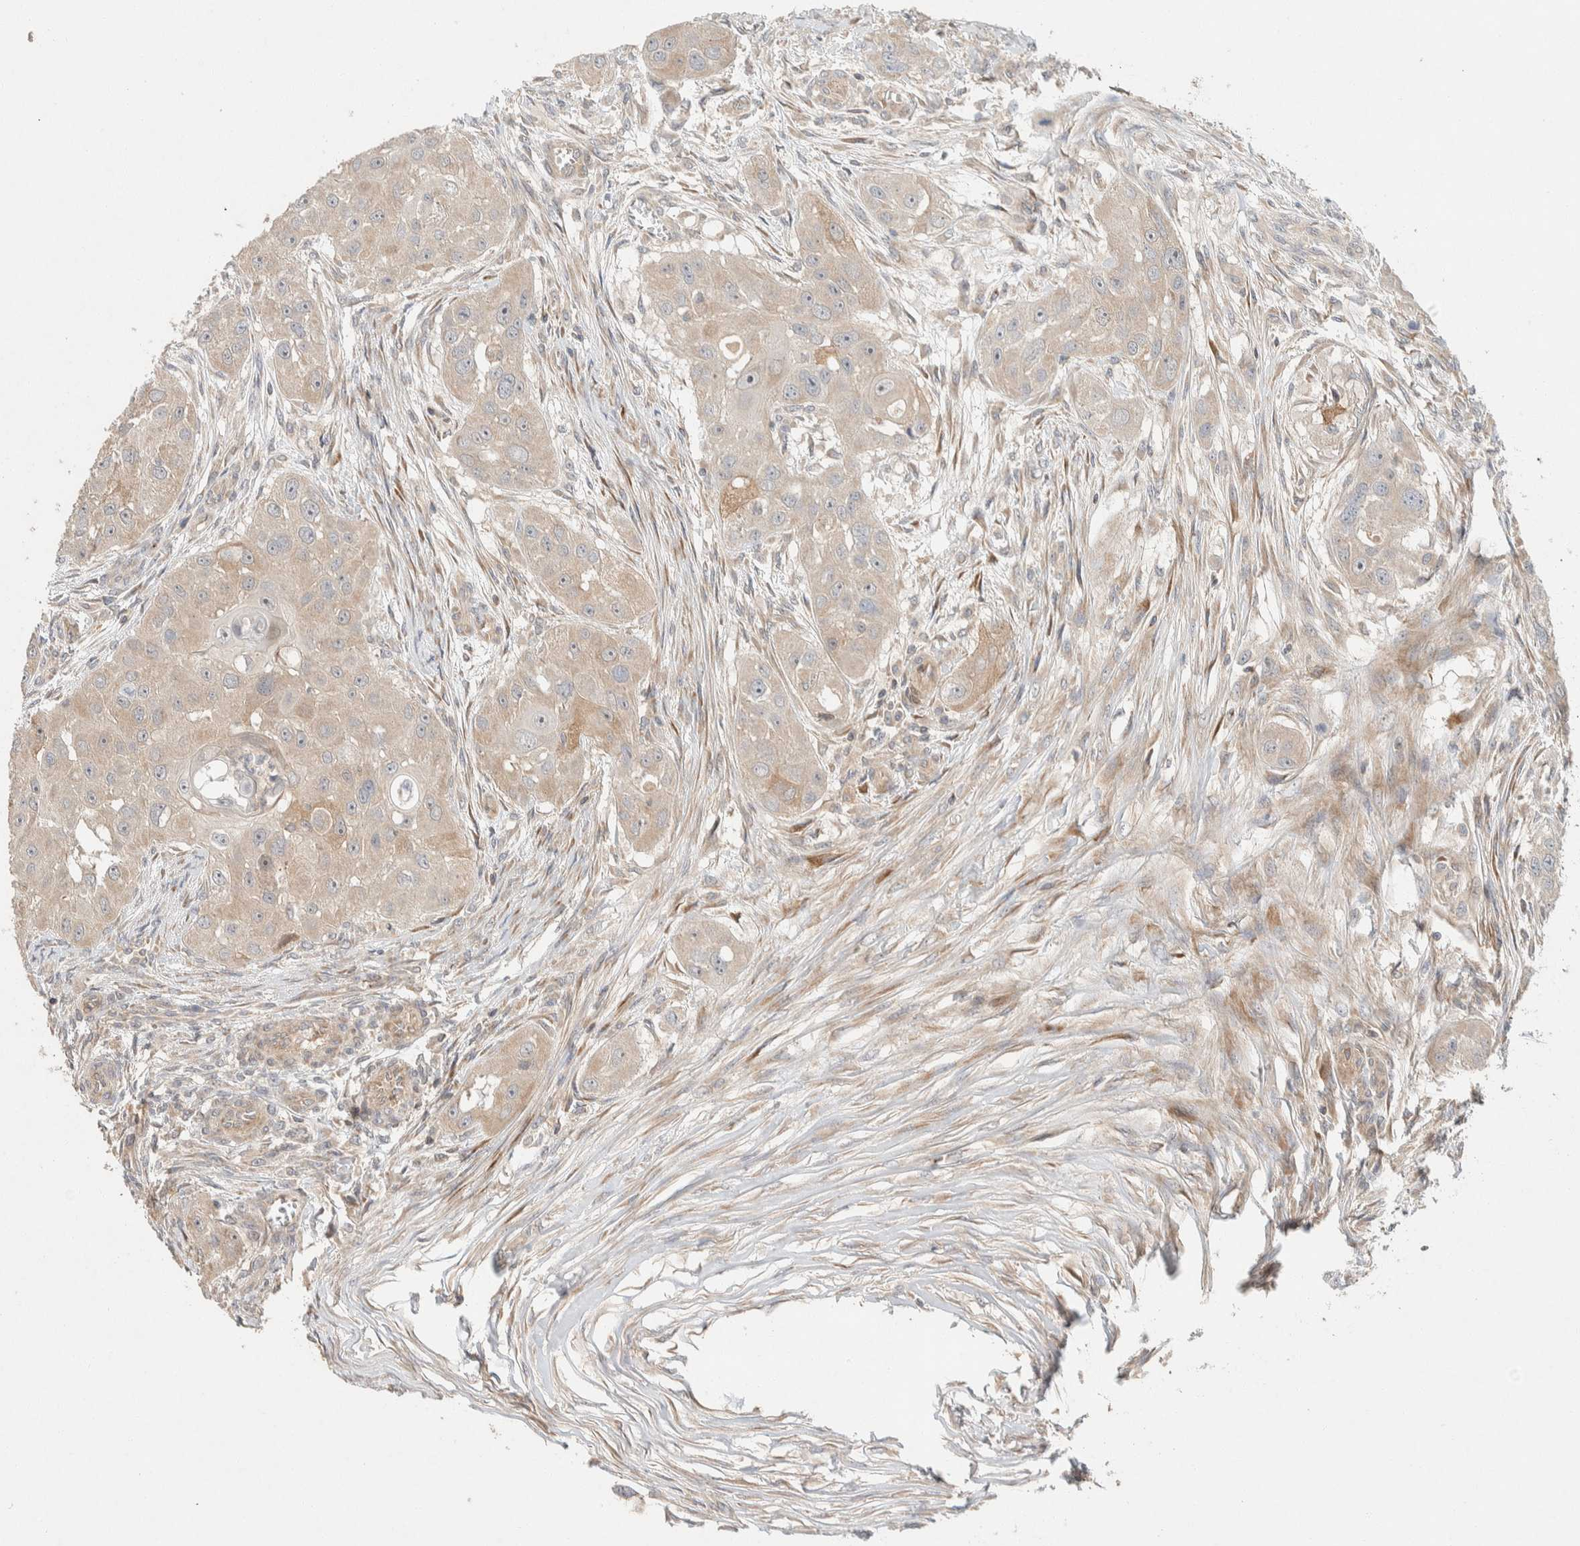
{"staining": {"intensity": "weak", "quantity": ">75%", "location": "cytoplasmic/membranous"}, "tissue": "head and neck cancer", "cell_type": "Tumor cells", "image_type": "cancer", "snomed": [{"axis": "morphology", "description": "Normal tissue, NOS"}, {"axis": "morphology", "description": "Squamous cell carcinoma, NOS"}, {"axis": "topography", "description": "Skeletal muscle"}, {"axis": "topography", "description": "Head-Neck"}], "caption": "Immunohistochemistry (DAB) staining of head and neck cancer (squamous cell carcinoma) exhibits weak cytoplasmic/membranous protein expression in approximately >75% of tumor cells.", "gene": "KIF9", "patient": {"sex": "male", "age": 51}}